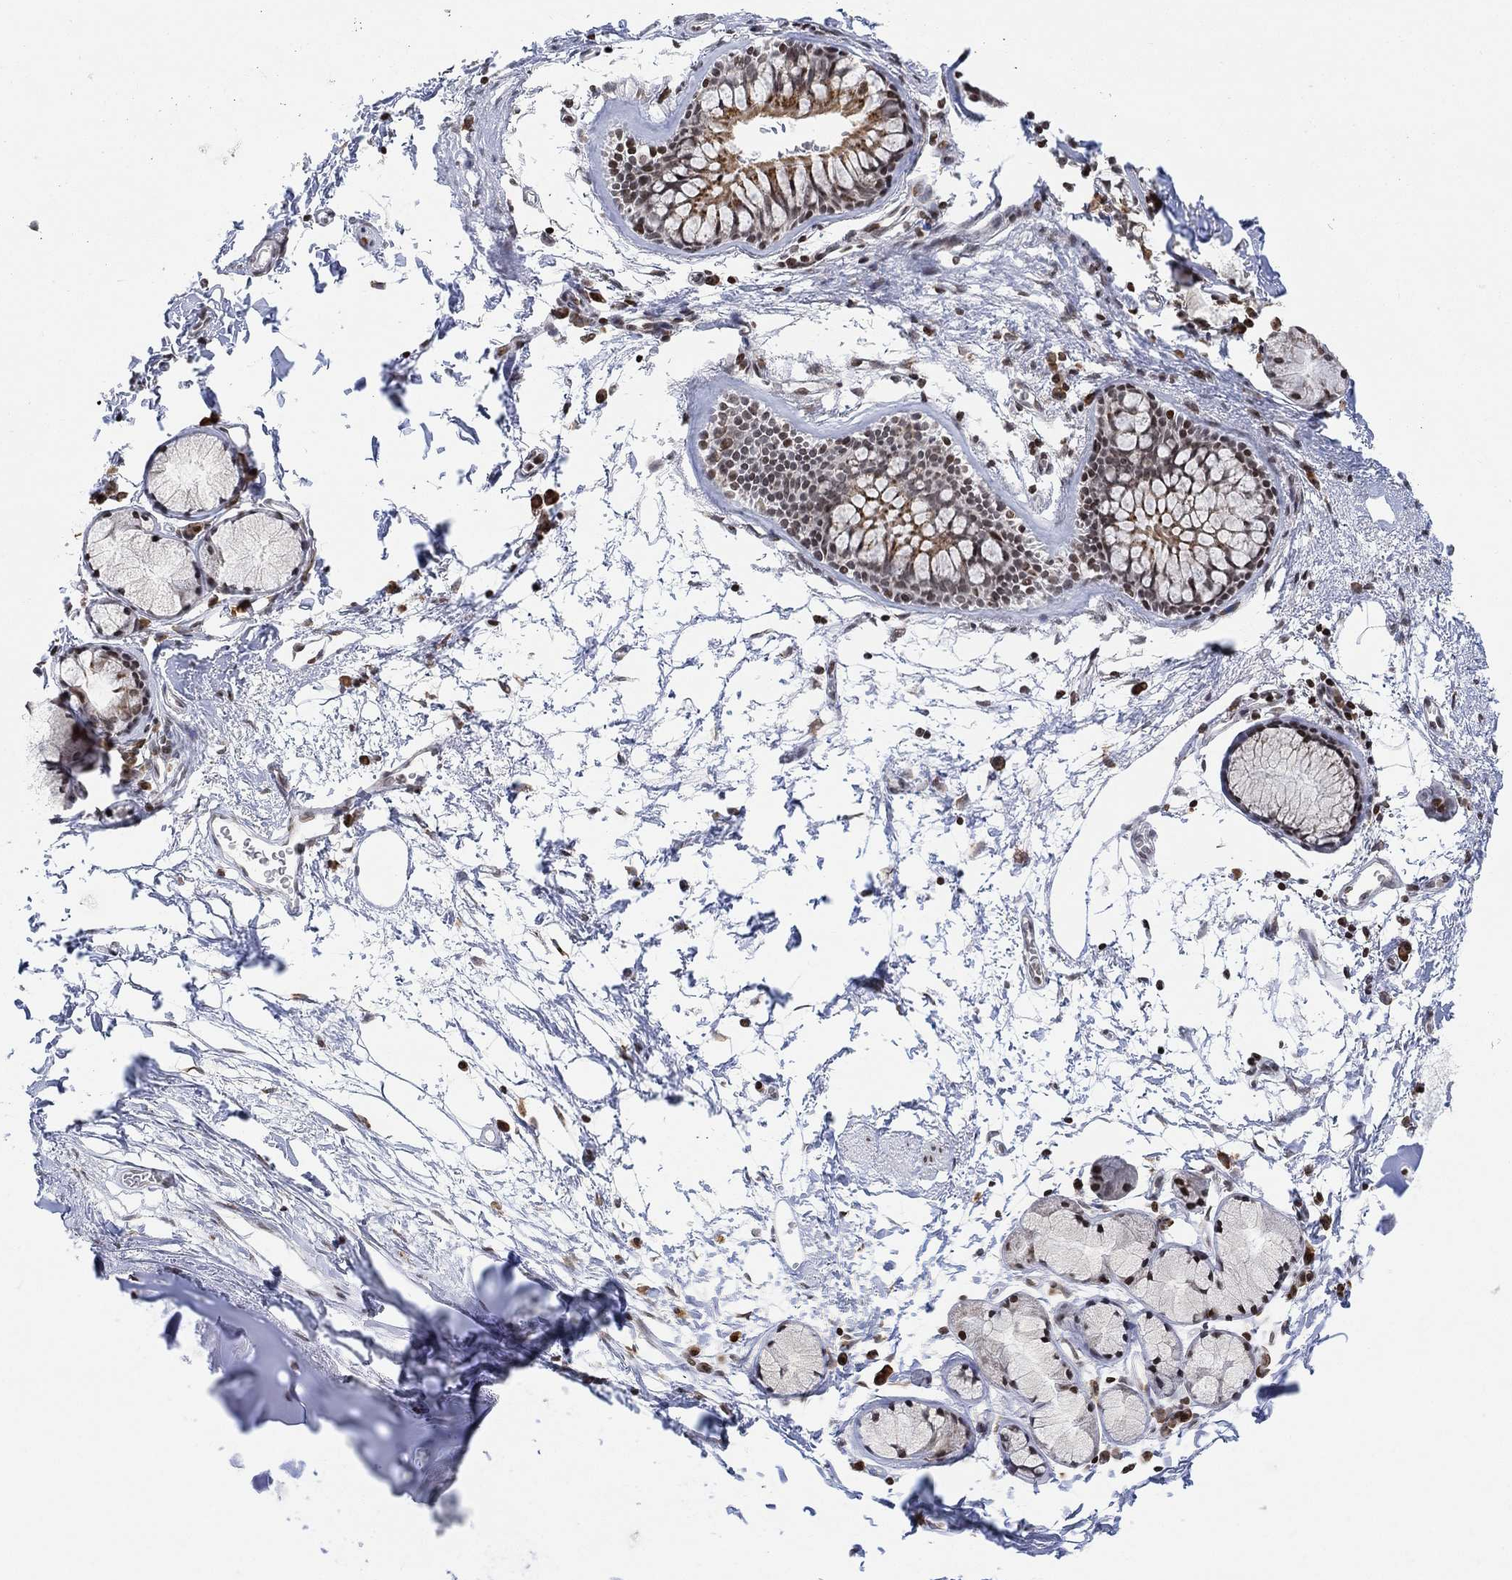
{"staining": {"intensity": "negative", "quantity": "none", "location": "none"}, "tissue": "adipose tissue", "cell_type": "Adipocytes", "image_type": "normal", "snomed": [{"axis": "morphology", "description": "Normal tissue, NOS"}, {"axis": "morphology", "description": "Squamous cell carcinoma, NOS"}, {"axis": "topography", "description": "Cartilage tissue"}, {"axis": "topography", "description": "Bronchus"}], "caption": "IHC micrograph of benign human adipose tissue stained for a protein (brown), which shows no staining in adipocytes.", "gene": "ABHD14A", "patient": {"sex": "male", "age": 72}}